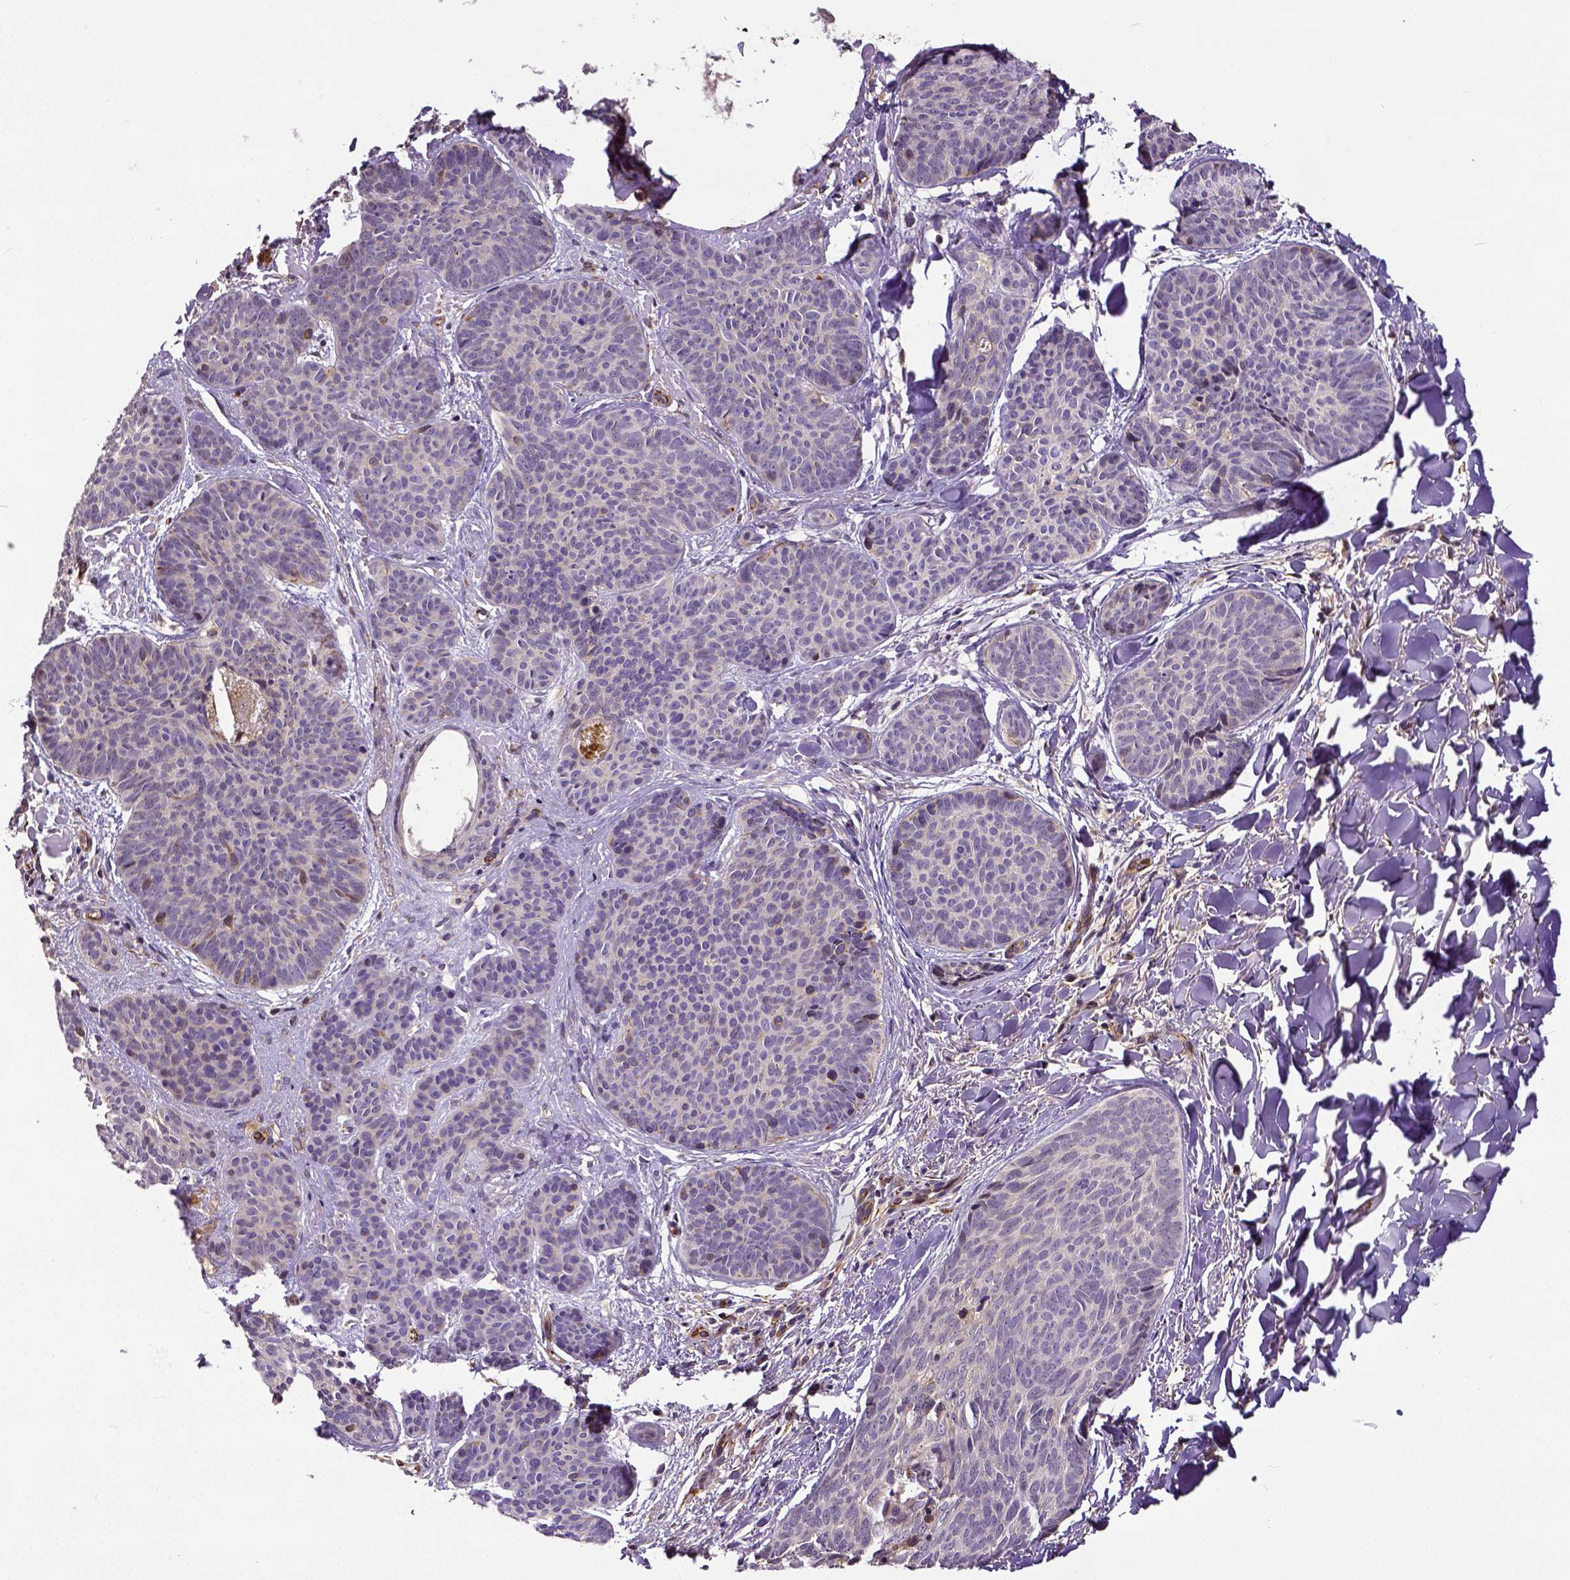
{"staining": {"intensity": "weak", "quantity": "<25%", "location": "cytoplasmic/membranous"}, "tissue": "skin cancer", "cell_type": "Tumor cells", "image_type": "cancer", "snomed": [{"axis": "morphology", "description": "Basal cell carcinoma"}, {"axis": "topography", "description": "Skin"}], "caption": "This is a micrograph of immunohistochemistry staining of skin cancer, which shows no staining in tumor cells. (DAB immunohistochemistry (IHC) visualized using brightfield microscopy, high magnification).", "gene": "DICER1", "patient": {"sex": "female", "age": 82}}